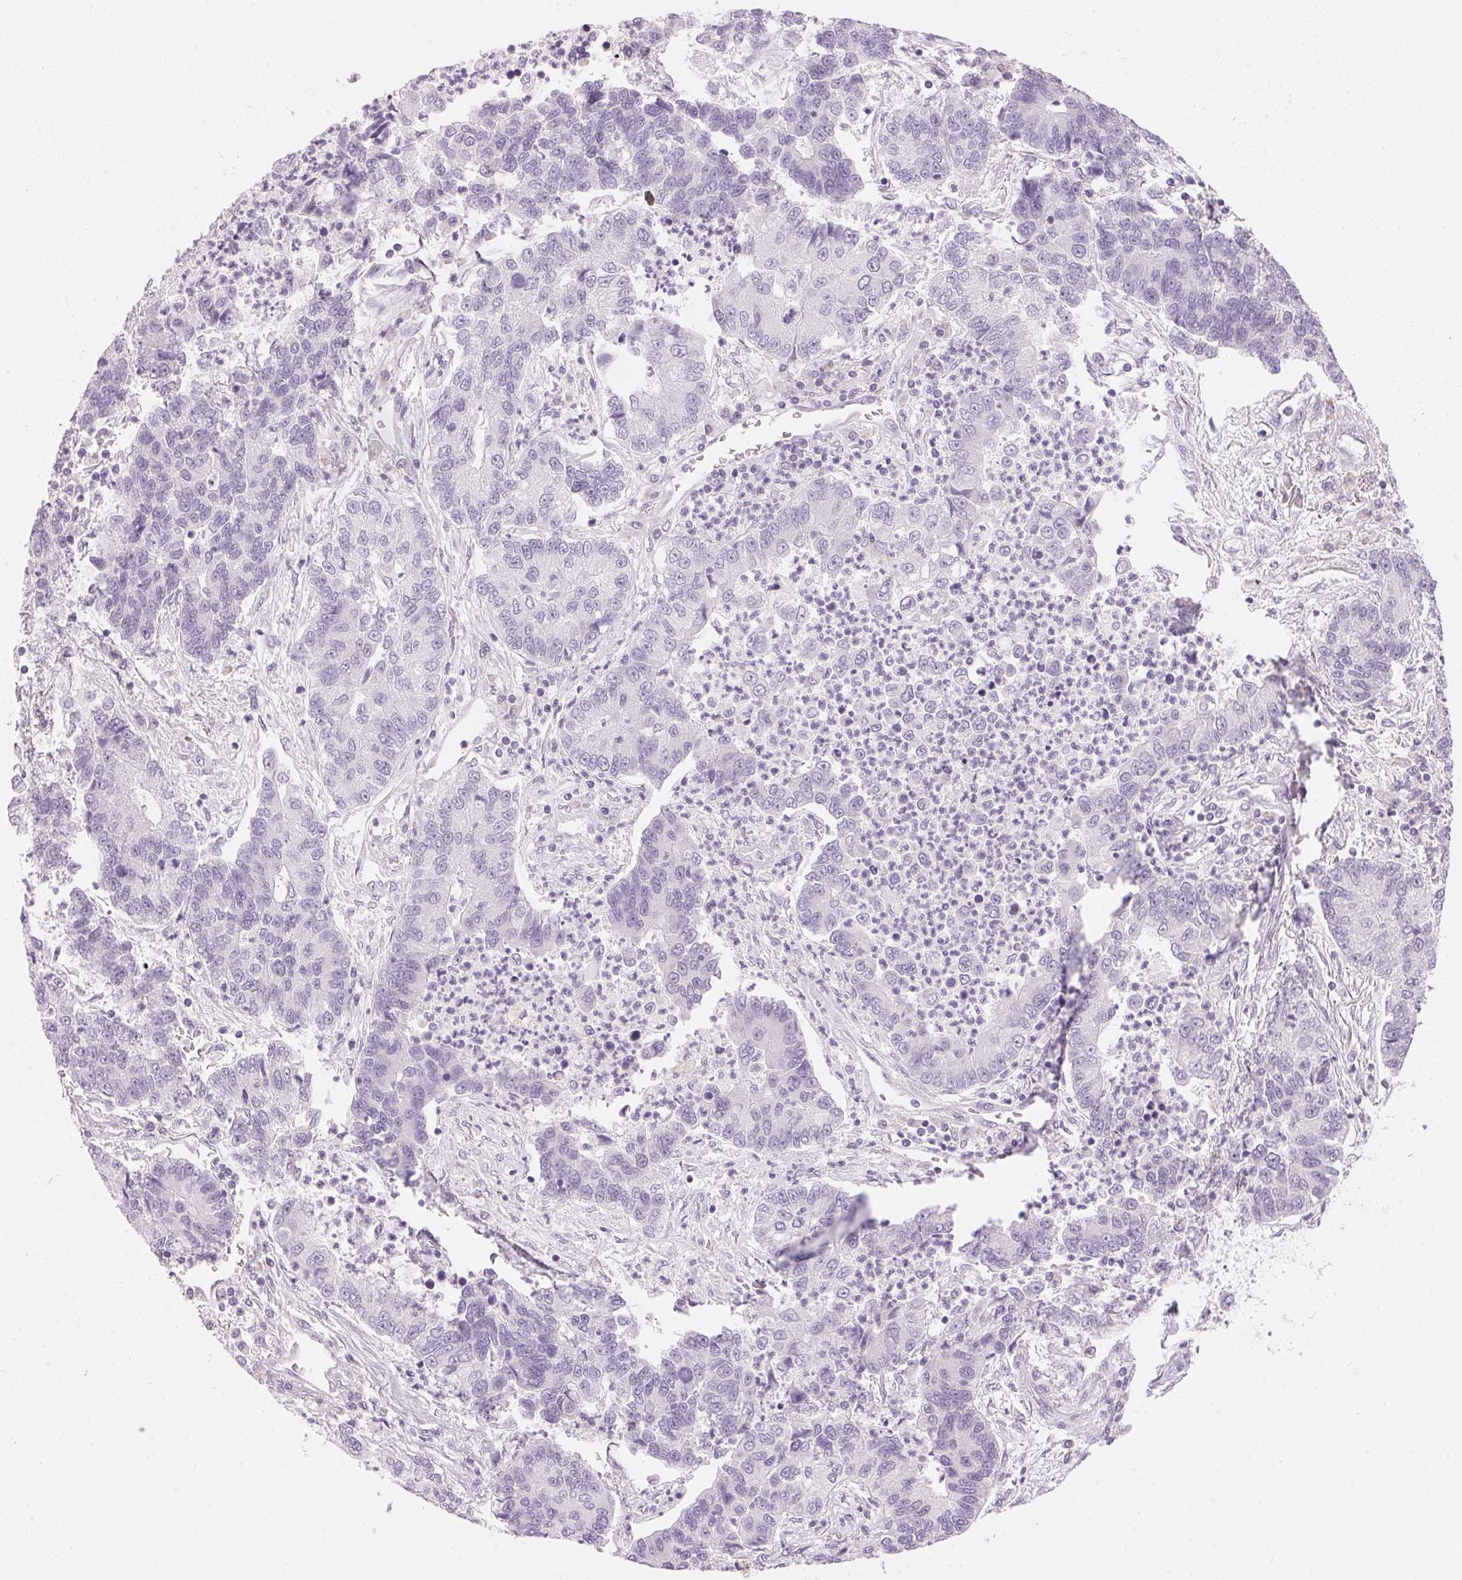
{"staining": {"intensity": "negative", "quantity": "none", "location": "none"}, "tissue": "lung cancer", "cell_type": "Tumor cells", "image_type": "cancer", "snomed": [{"axis": "morphology", "description": "Adenocarcinoma, NOS"}, {"axis": "topography", "description": "Lung"}], "caption": "Tumor cells show no significant expression in lung adenocarcinoma.", "gene": "HOXB13", "patient": {"sex": "female", "age": 57}}